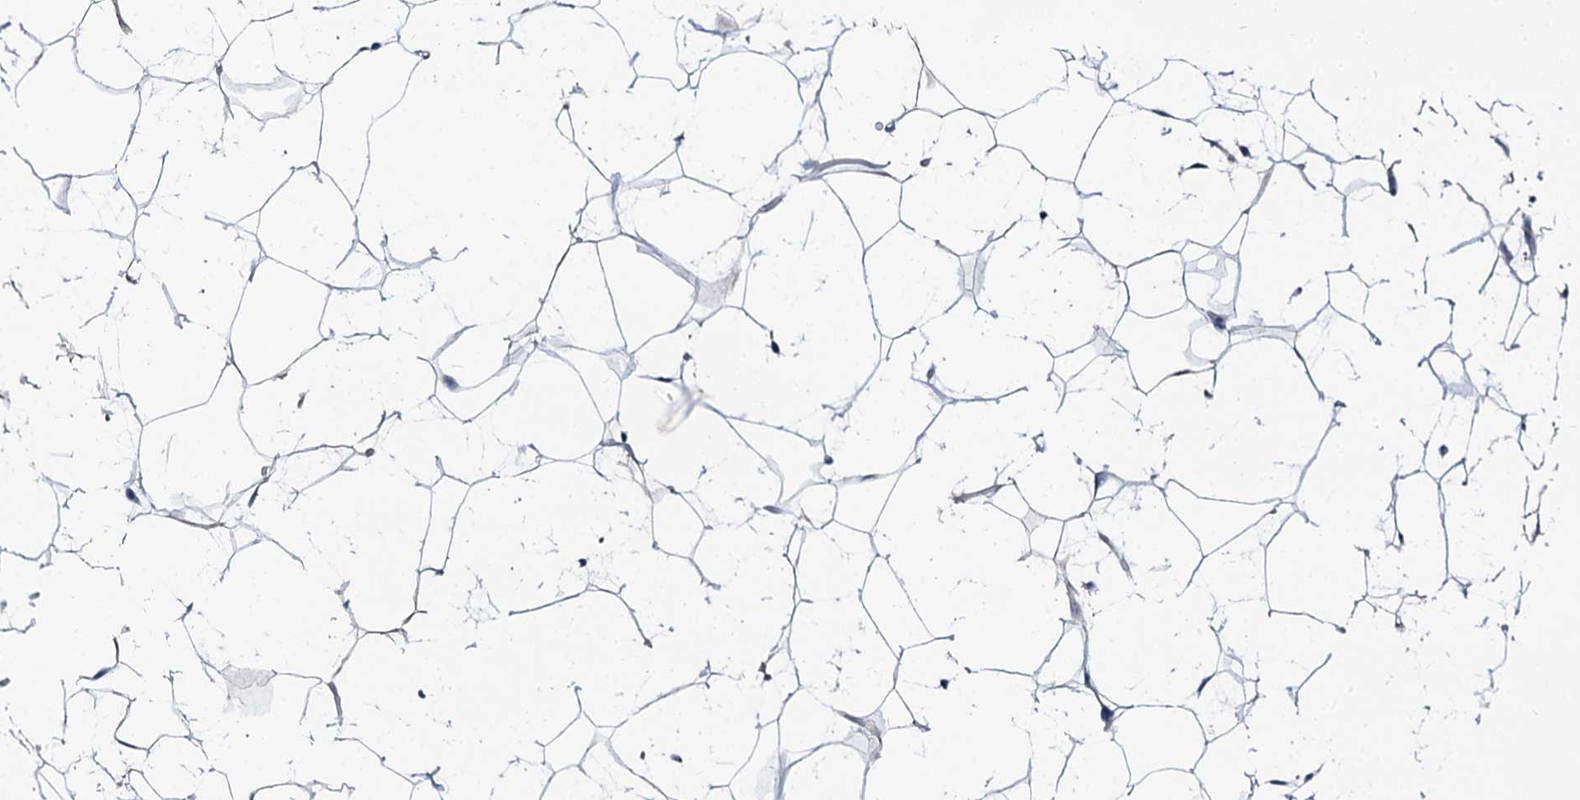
{"staining": {"intensity": "negative", "quantity": "none", "location": "none"}, "tissue": "adipose tissue", "cell_type": "Adipocytes", "image_type": "normal", "snomed": [{"axis": "morphology", "description": "Normal tissue, NOS"}, {"axis": "topography", "description": "Breast"}], "caption": "Image shows no protein positivity in adipocytes of benign adipose tissue. (DAB immunohistochemistry (IHC) with hematoxylin counter stain).", "gene": "KLHL32", "patient": {"sex": "female", "age": 26}}